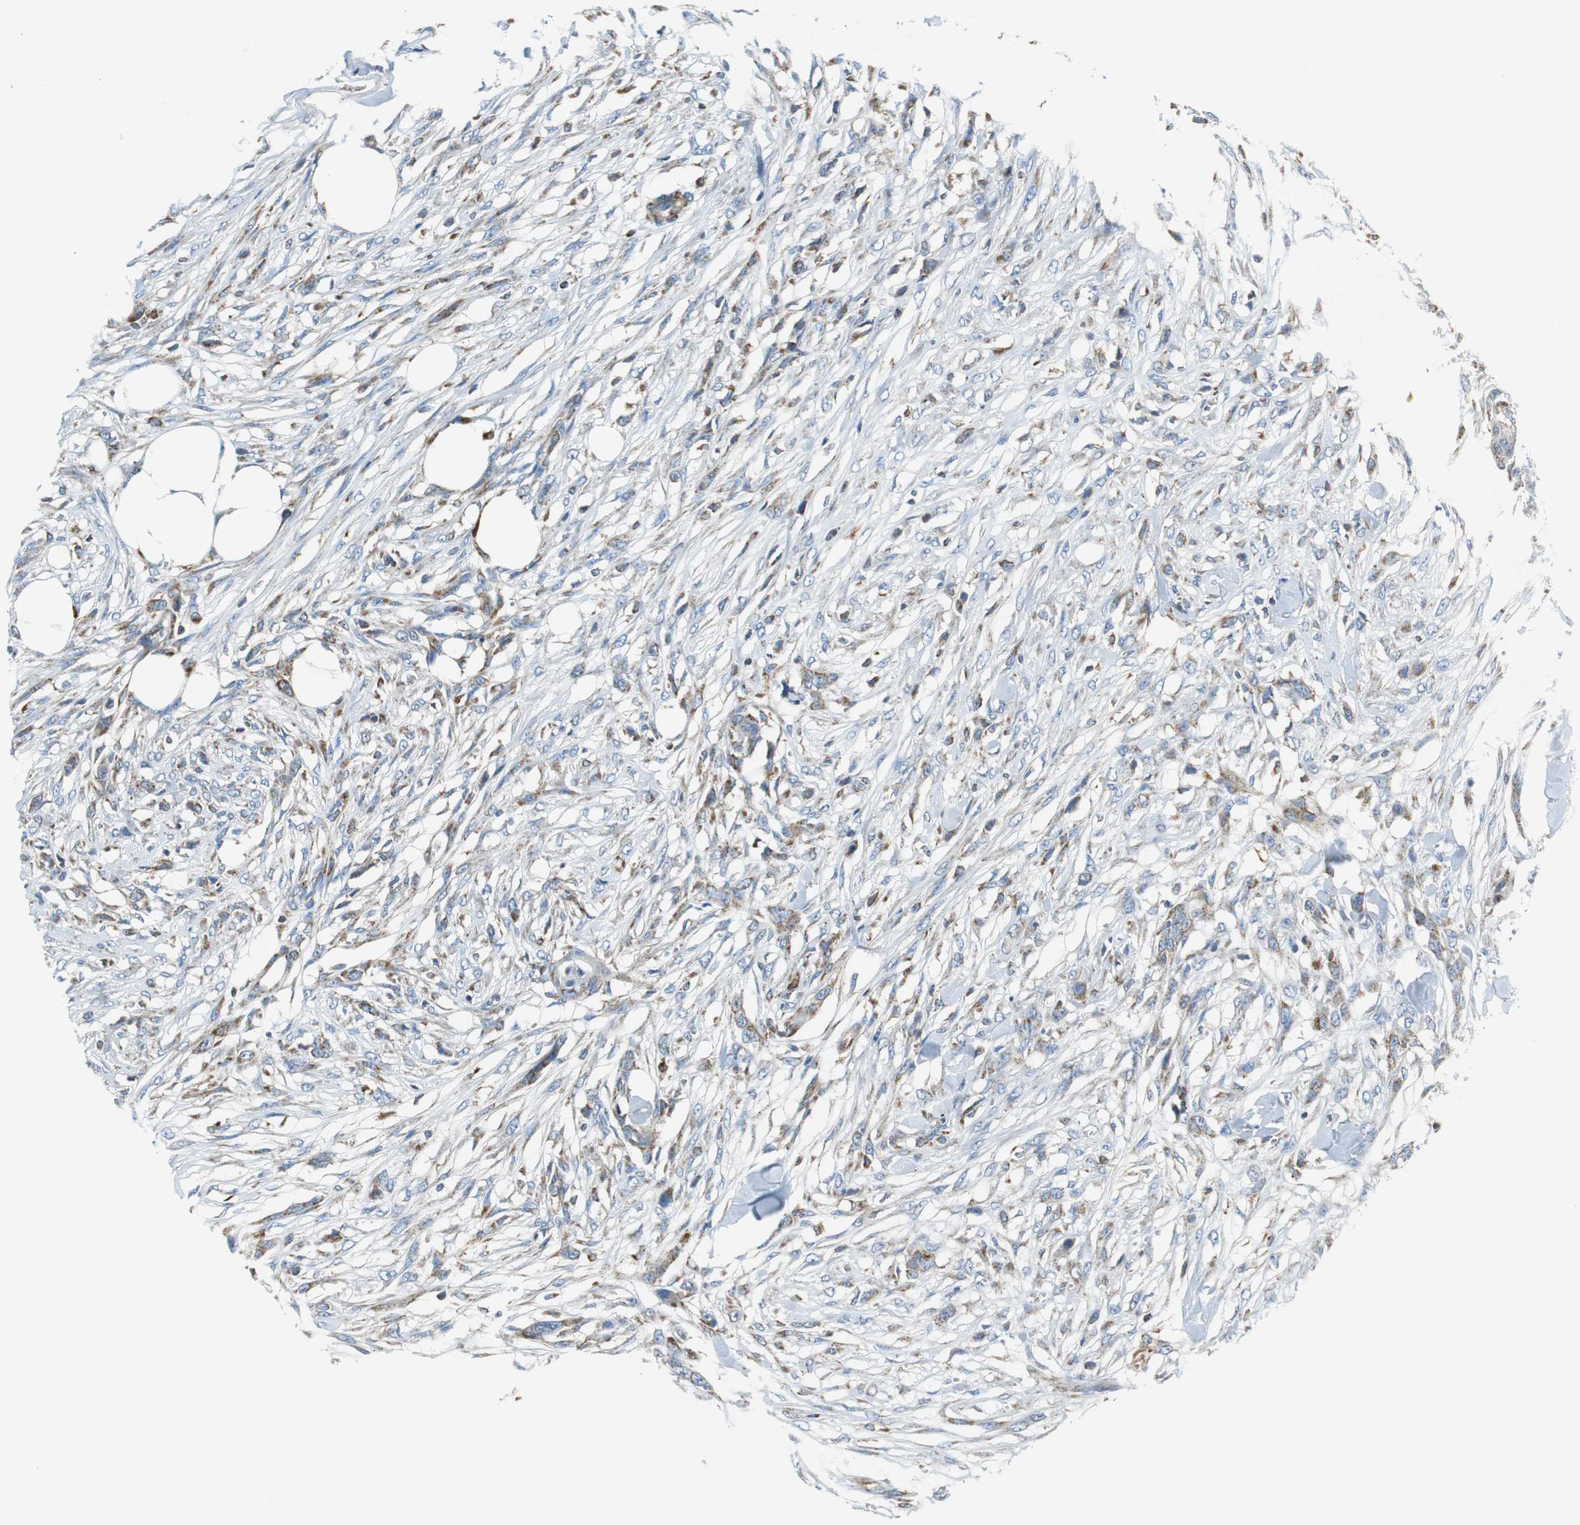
{"staining": {"intensity": "moderate", "quantity": ">75%", "location": "cytoplasmic/membranous"}, "tissue": "skin cancer", "cell_type": "Tumor cells", "image_type": "cancer", "snomed": [{"axis": "morphology", "description": "Normal tissue, NOS"}, {"axis": "morphology", "description": "Squamous cell carcinoma, NOS"}, {"axis": "topography", "description": "Skin"}], "caption": "Immunohistochemical staining of squamous cell carcinoma (skin) reveals medium levels of moderate cytoplasmic/membranous protein expression in approximately >75% of tumor cells. (Stains: DAB in brown, nuclei in blue, Microscopy: brightfield microscopy at high magnification).", "gene": "GSTK1", "patient": {"sex": "female", "age": 59}}